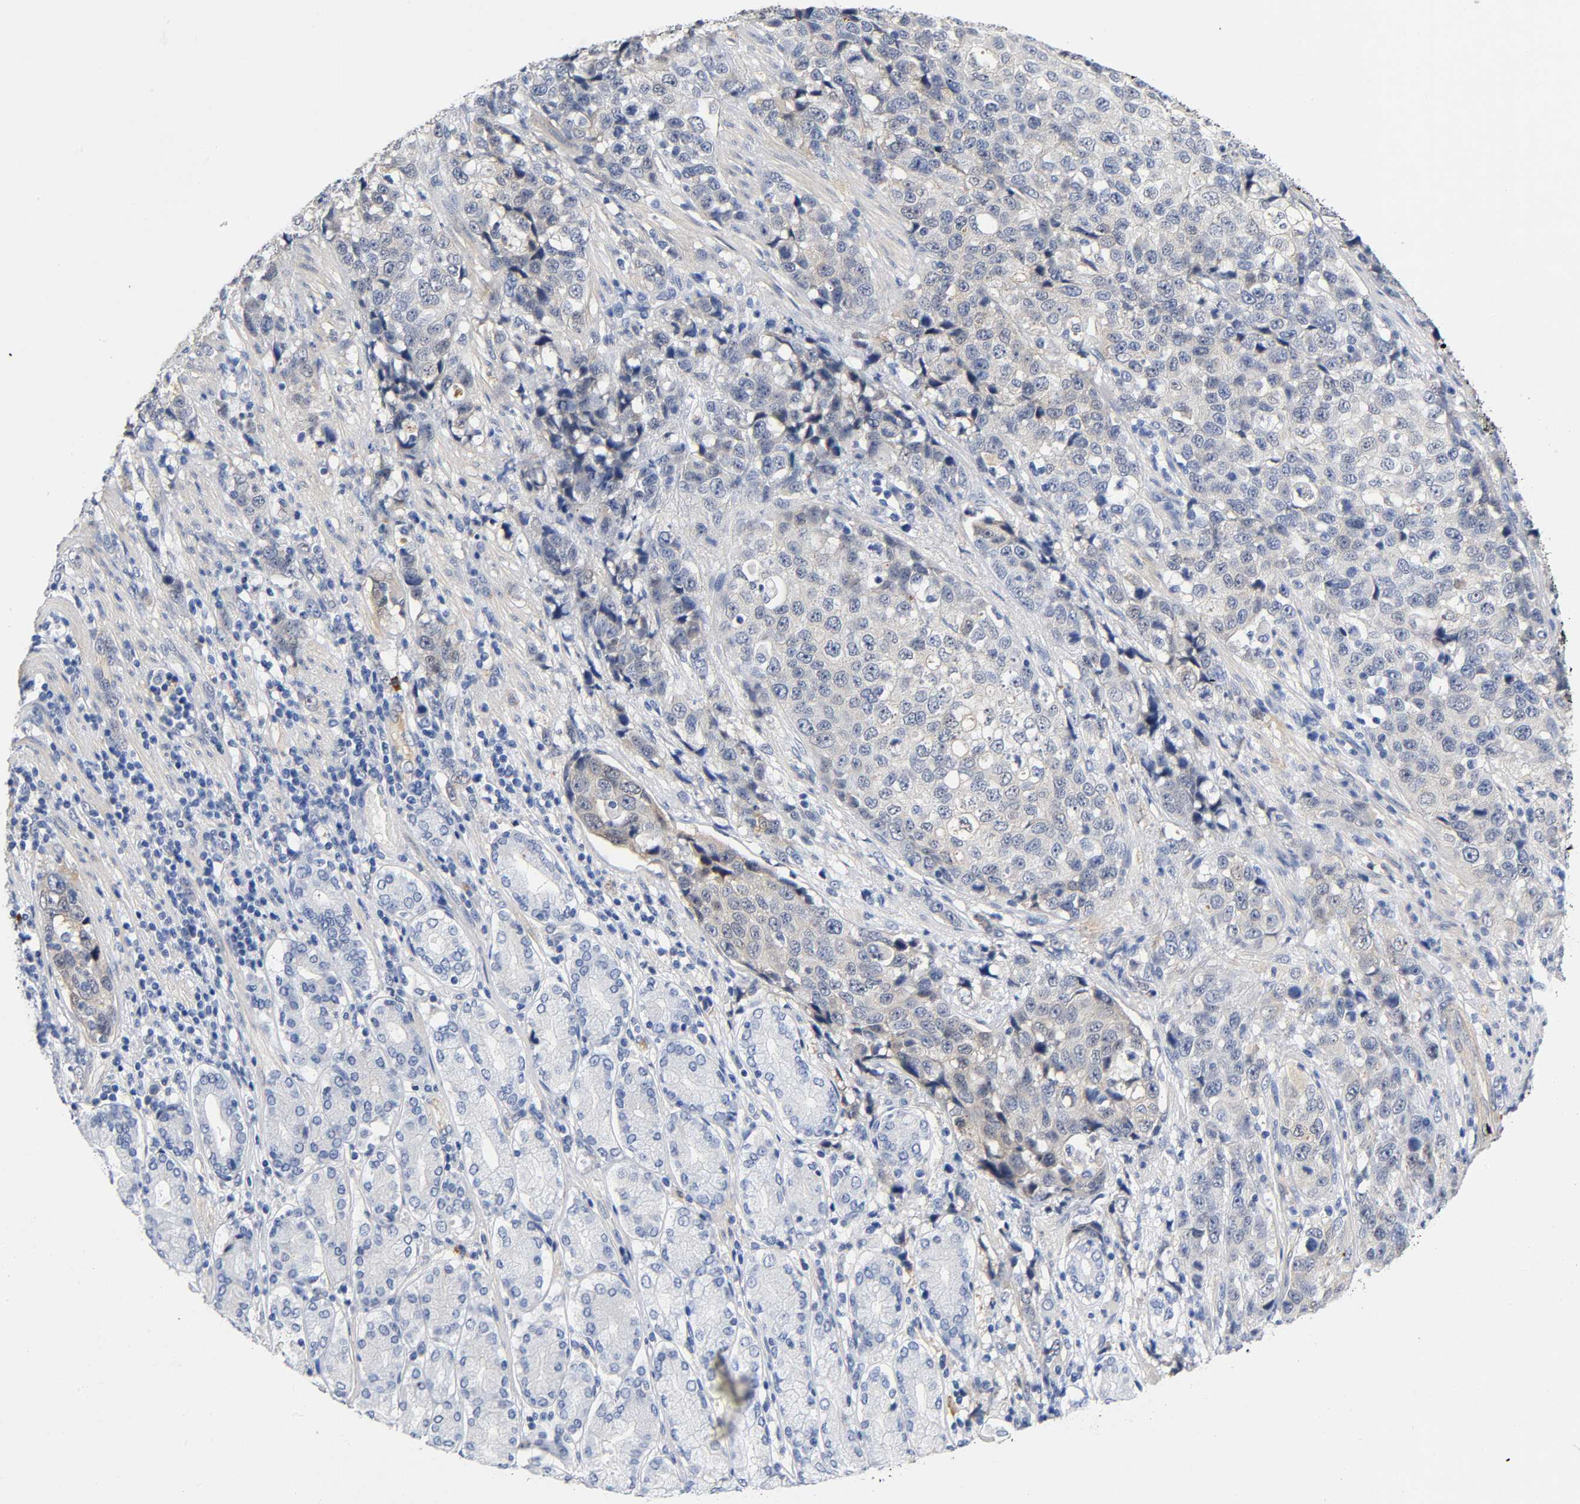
{"staining": {"intensity": "weak", "quantity": "<25%", "location": "cytoplasmic/membranous"}, "tissue": "stomach cancer", "cell_type": "Tumor cells", "image_type": "cancer", "snomed": [{"axis": "morphology", "description": "Normal tissue, NOS"}, {"axis": "morphology", "description": "Adenocarcinoma, NOS"}, {"axis": "topography", "description": "Stomach"}], "caption": "Image shows no significant protein positivity in tumor cells of stomach adenocarcinoma.", "gene": "TNC", "patient": {"sex": "male", "age": 48}}